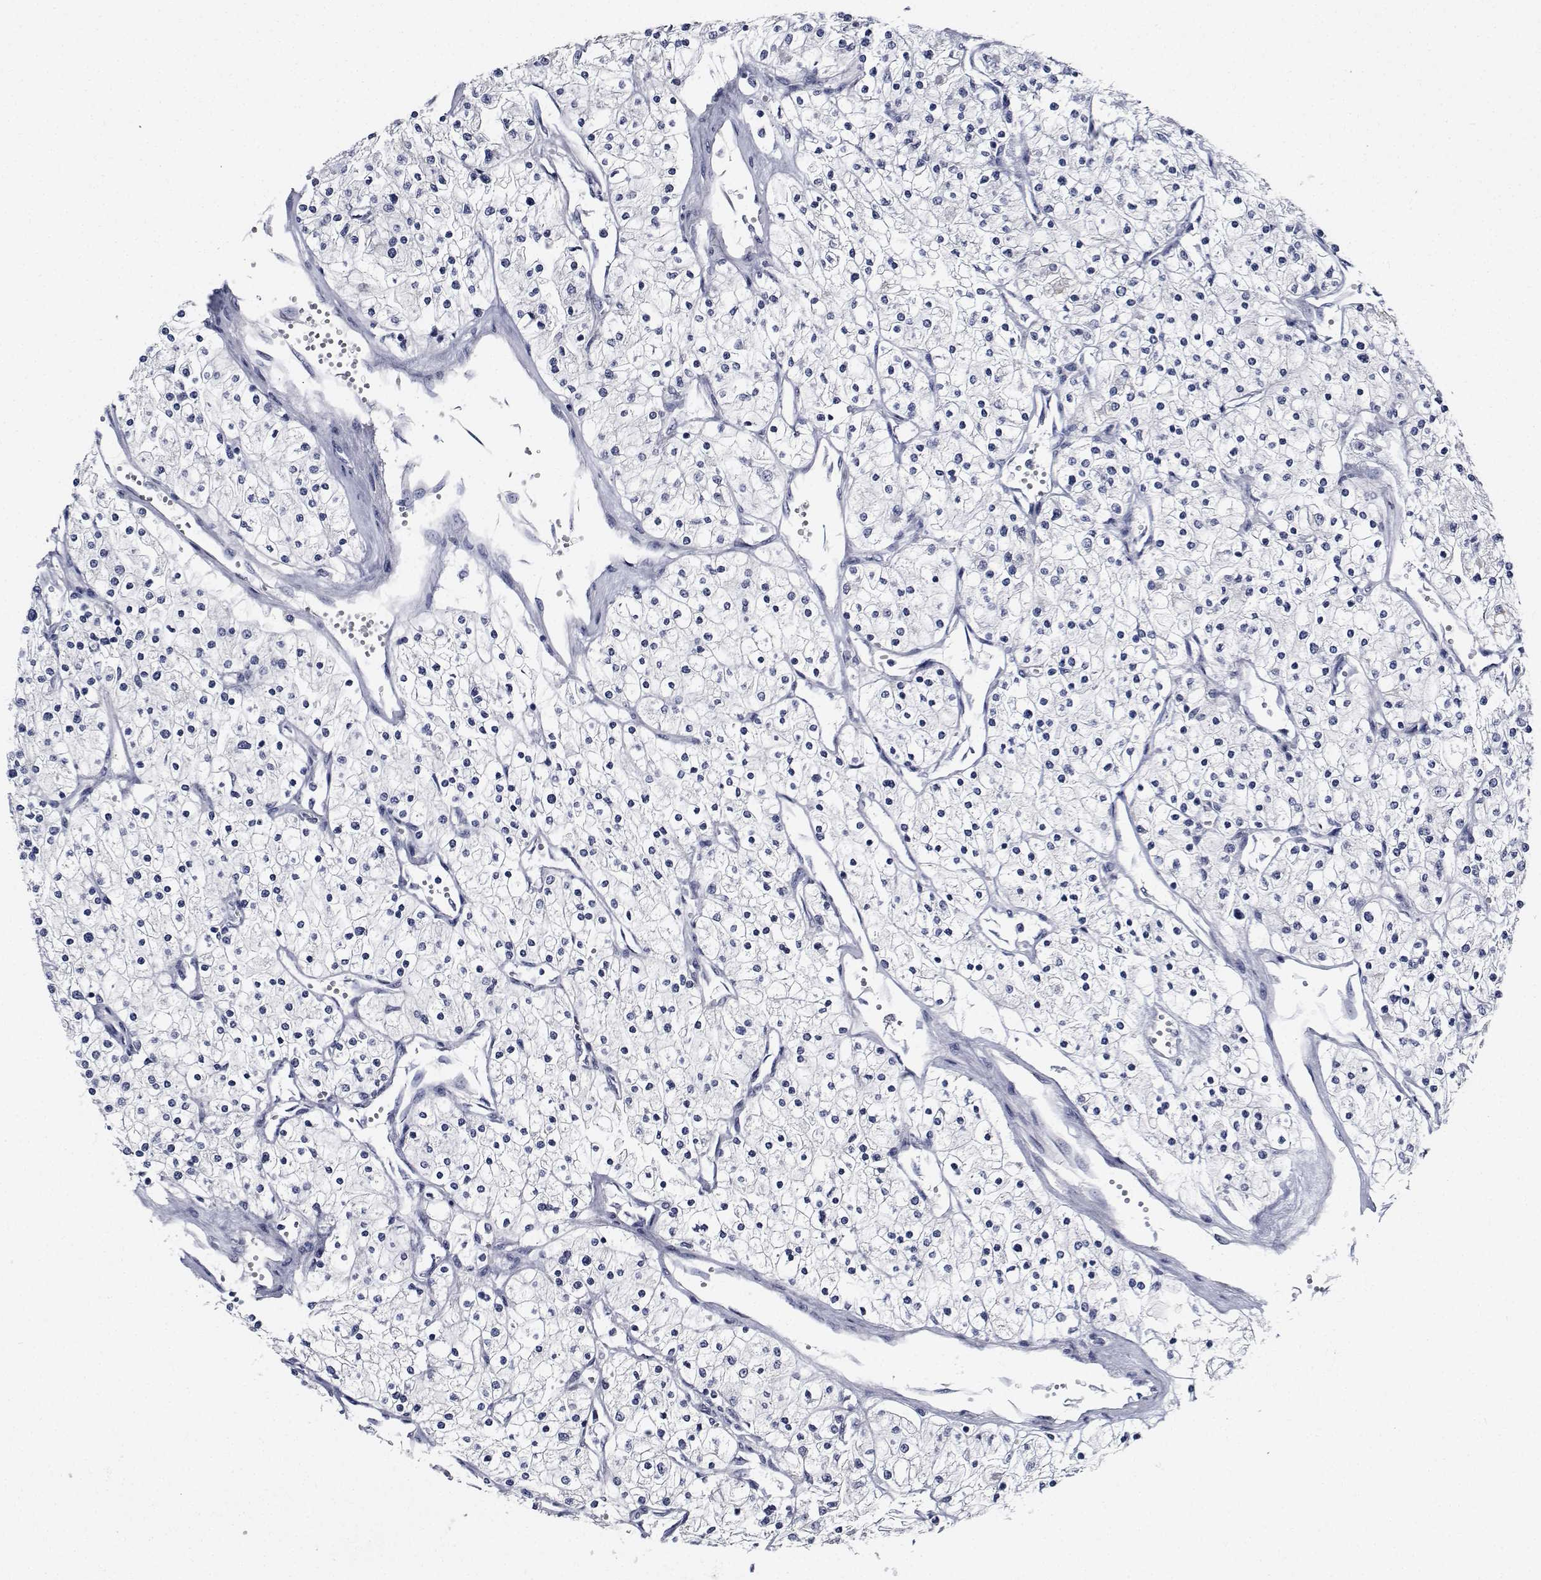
{"staining": {"intensity": "negative", "quantity": "none", "location": "none"}, "tissue": "renal cancer", "cell_type": "Tumor cells", "image_type": "cancer", "snomed": [{"axis": "morphology", "description": "Adenocarcinoma, NOS"}, {"axis": "topography", "description": "Kidney"}], "caption": "This is a image of immunohistochemistry staining of renal cancer (adenocarcinoma), which shows no positivity in tumor cells. Brightfield microscopy of immunohistochemistry stained with DAB (3,3'-diaminobenzidine) (brown) and hematoxylin (blue), captured at high magnification.", "gene": "NVL", "patient": {"sex": "male", "age": 80}}